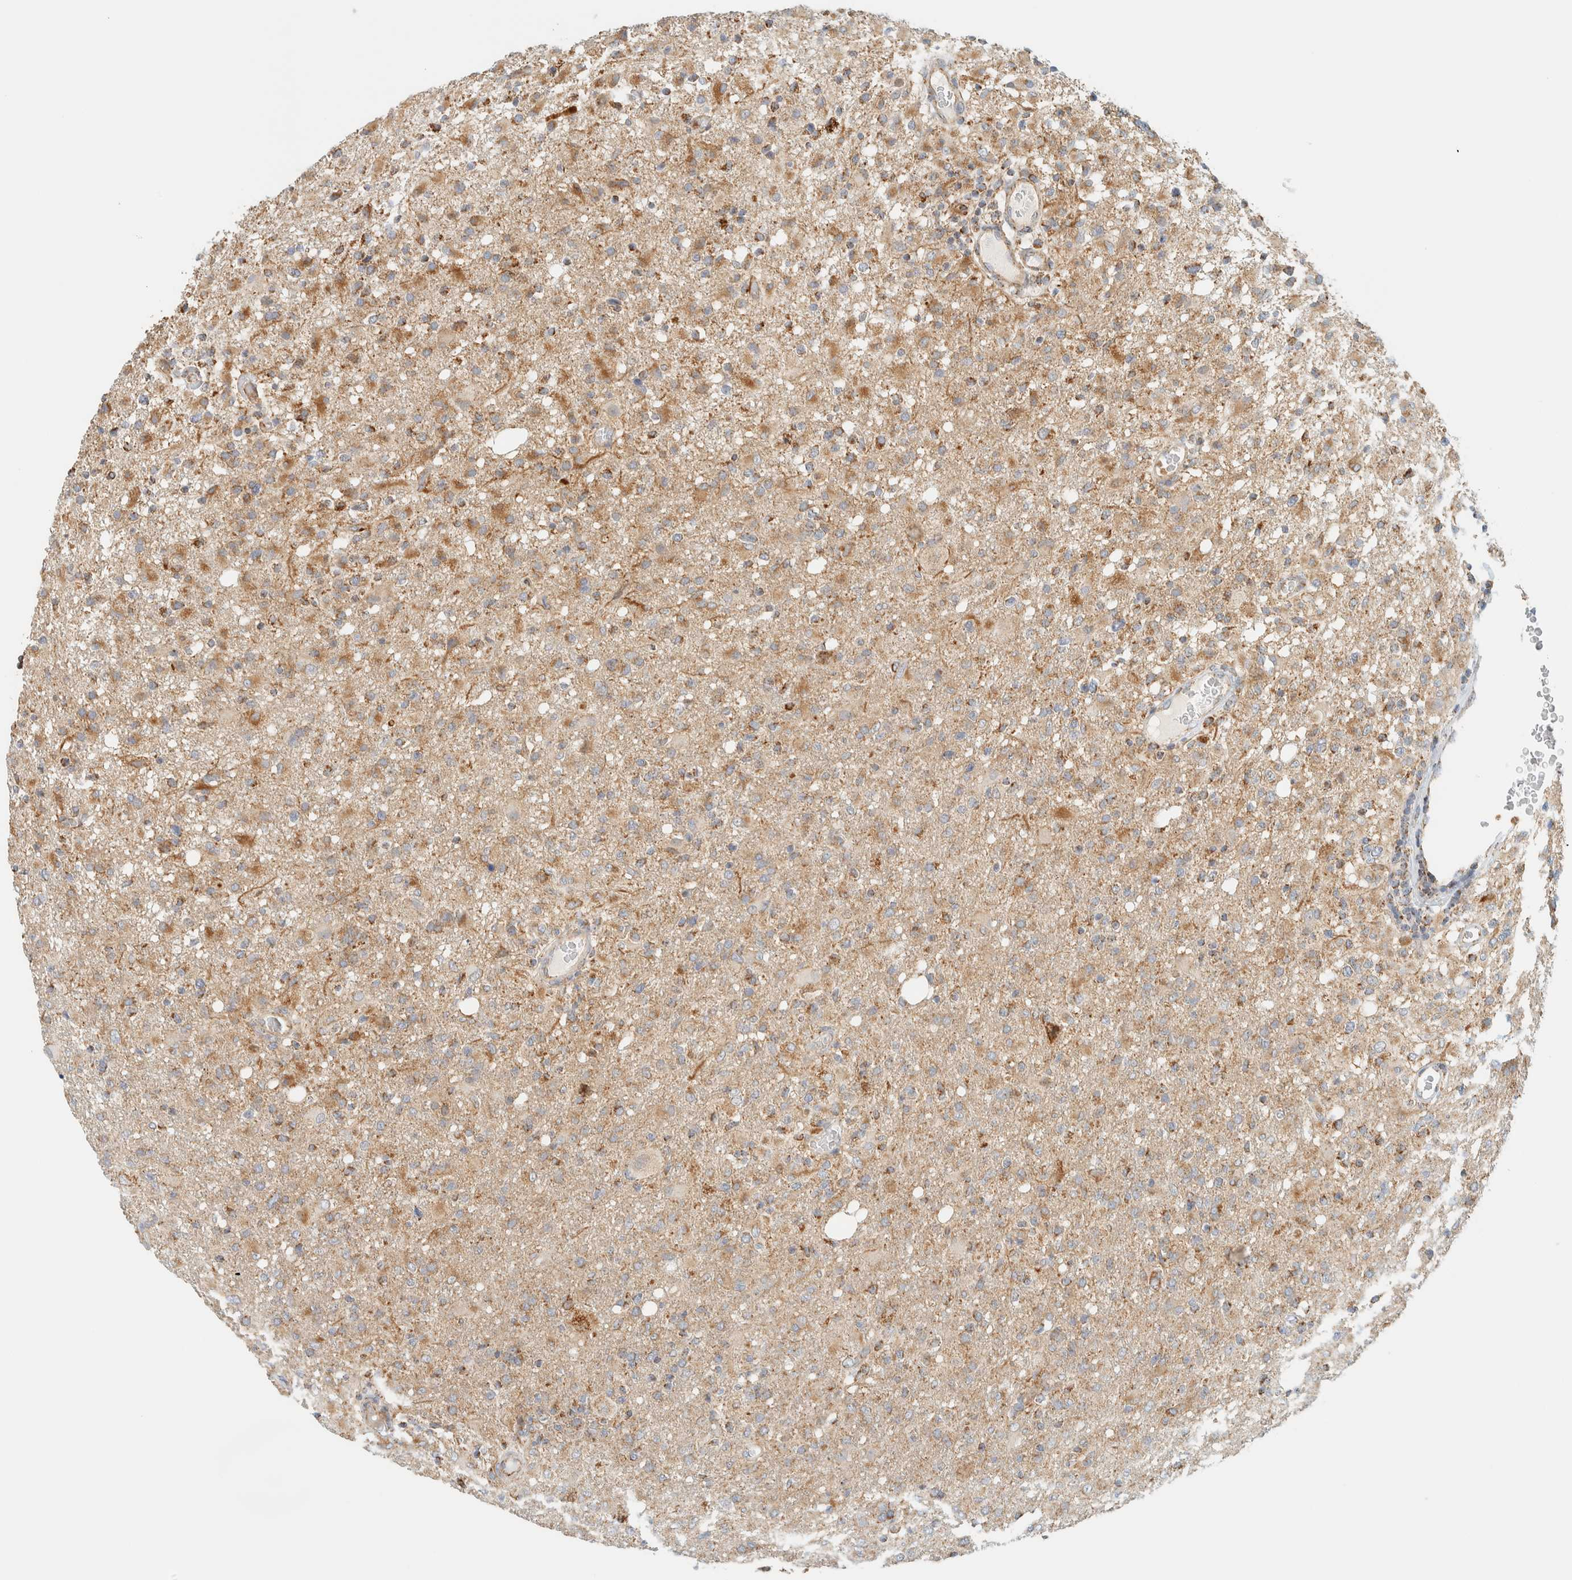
{"staining": {"intensity": "moderate", "quantity": "25%-75%", "location": "cytoplasmic/membranous"}, "tissue": "glioma", "cell_type": "Tumor cells", "image_type": "cancer", "snomed": [{"axis": "morphology", "description": "Glioma, malignant, High grade"}, {"axis": "topography", "description": "Brain"}], "caption": "High-magnification brightfield microscopy of high-grade glioma (malignant) stained with DAB (3,3'-diaminobenzidine) (brown) and counterstained with hematoxylin (blue). tumor cells exhibit moderate cytoplasmic/membranous staining is appreciated in approximately25%-75% of cells.", "gene": "KIFAP3", "patient": {"sex": "female", "age": 57}}